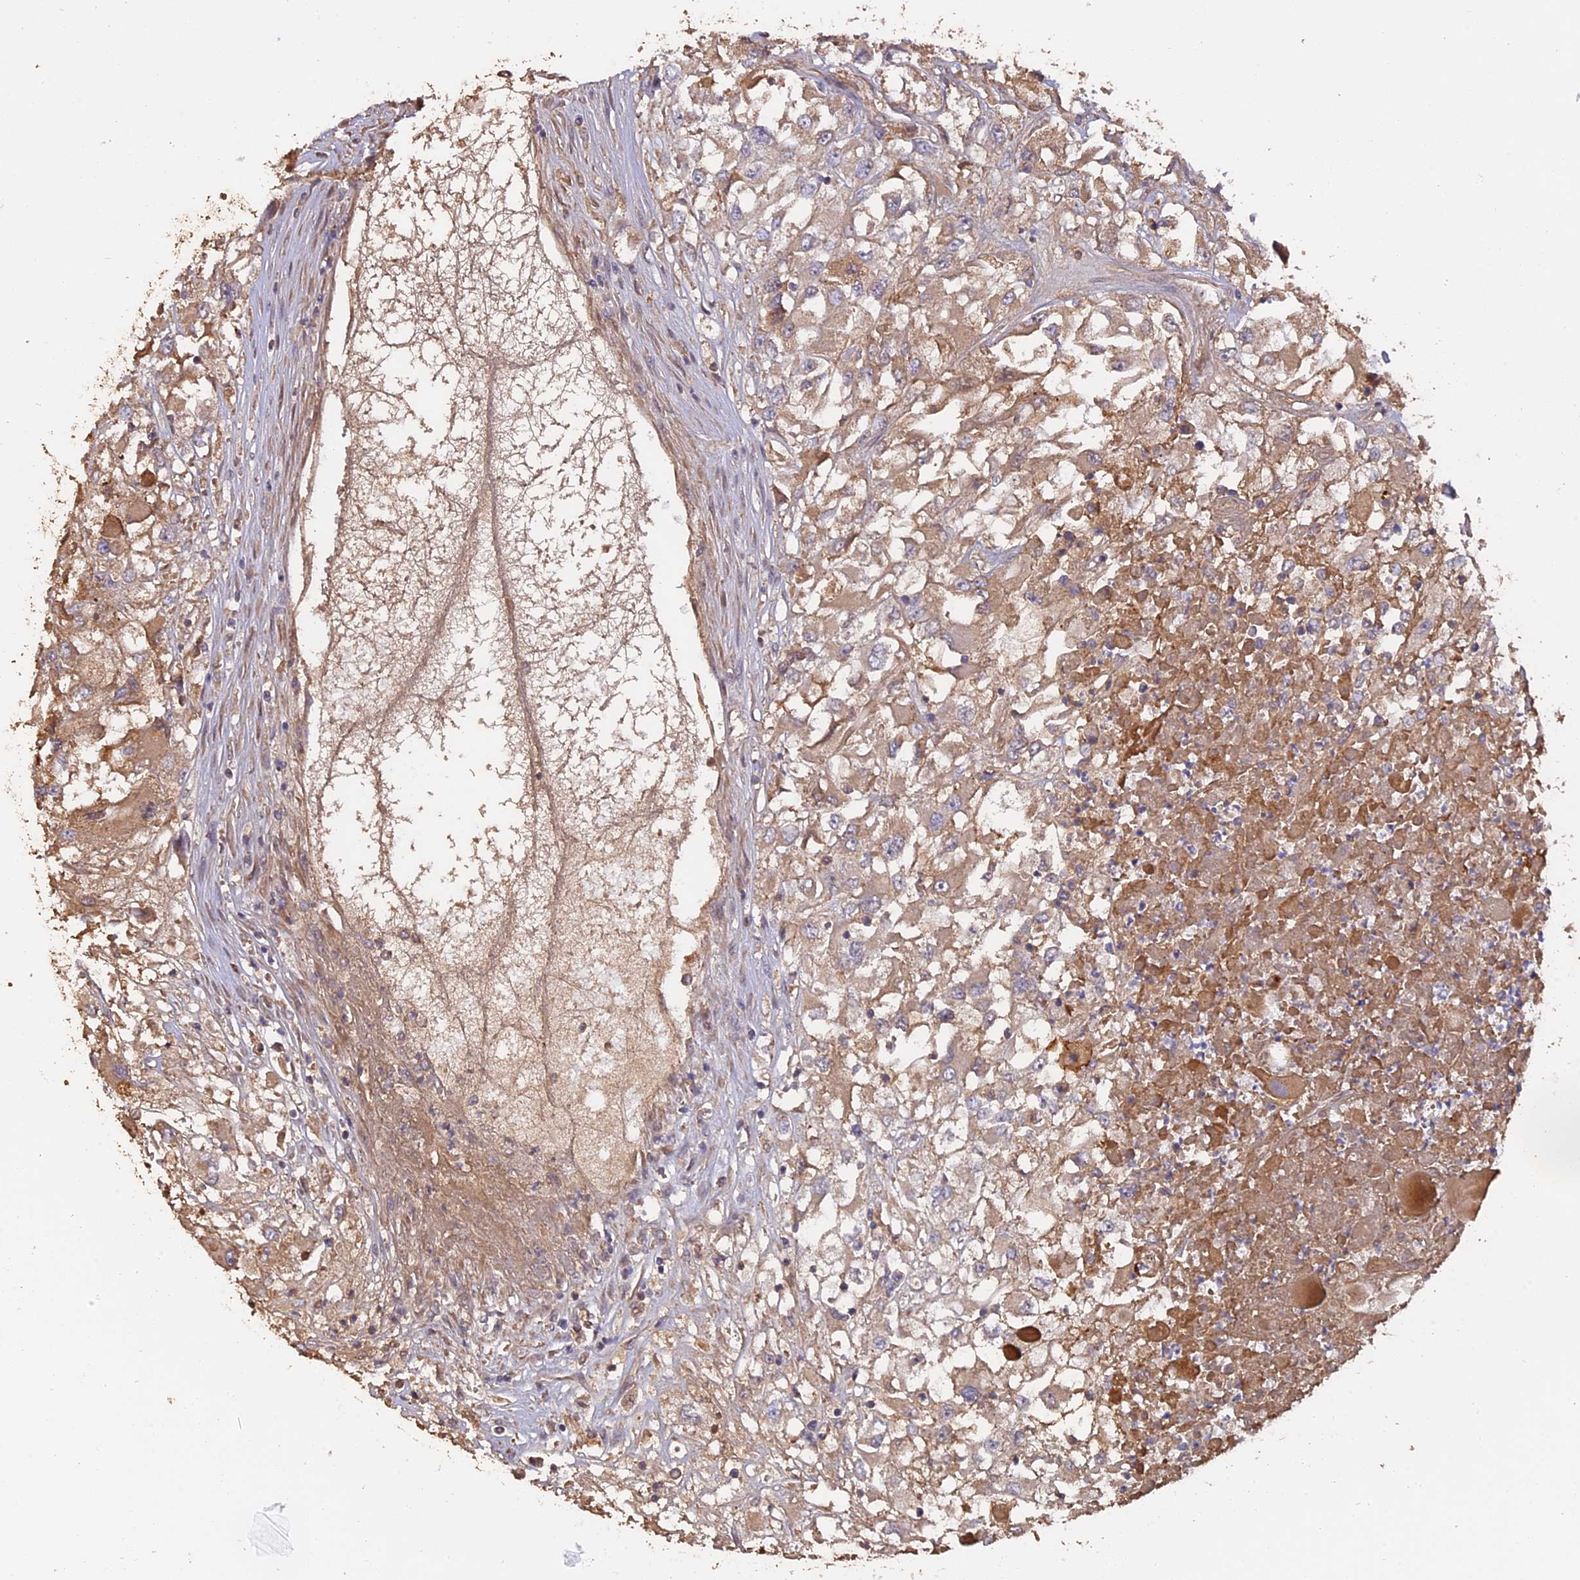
{"staining": {"intensity": "weak", "quantity": ">75%", "location": "cytoplasmic/membranous"}, "tissue": "renal cancer", "cell_type": "Tumor cells", "image_type": "cancer", "snomed": [{"axis": "morphology", "description": "Adenocarcinoma, NOS"}, {"axis": "topography", "description": "Kidney"}], "caption": "Renal cancer (adenocarcinoma) stained with a brown dye displays weak cytoplasmic/membranous positive staining in about >75% of tumor cells.", "gene": "RASAL1", "patient": {"sex": "female", "age": 52}}